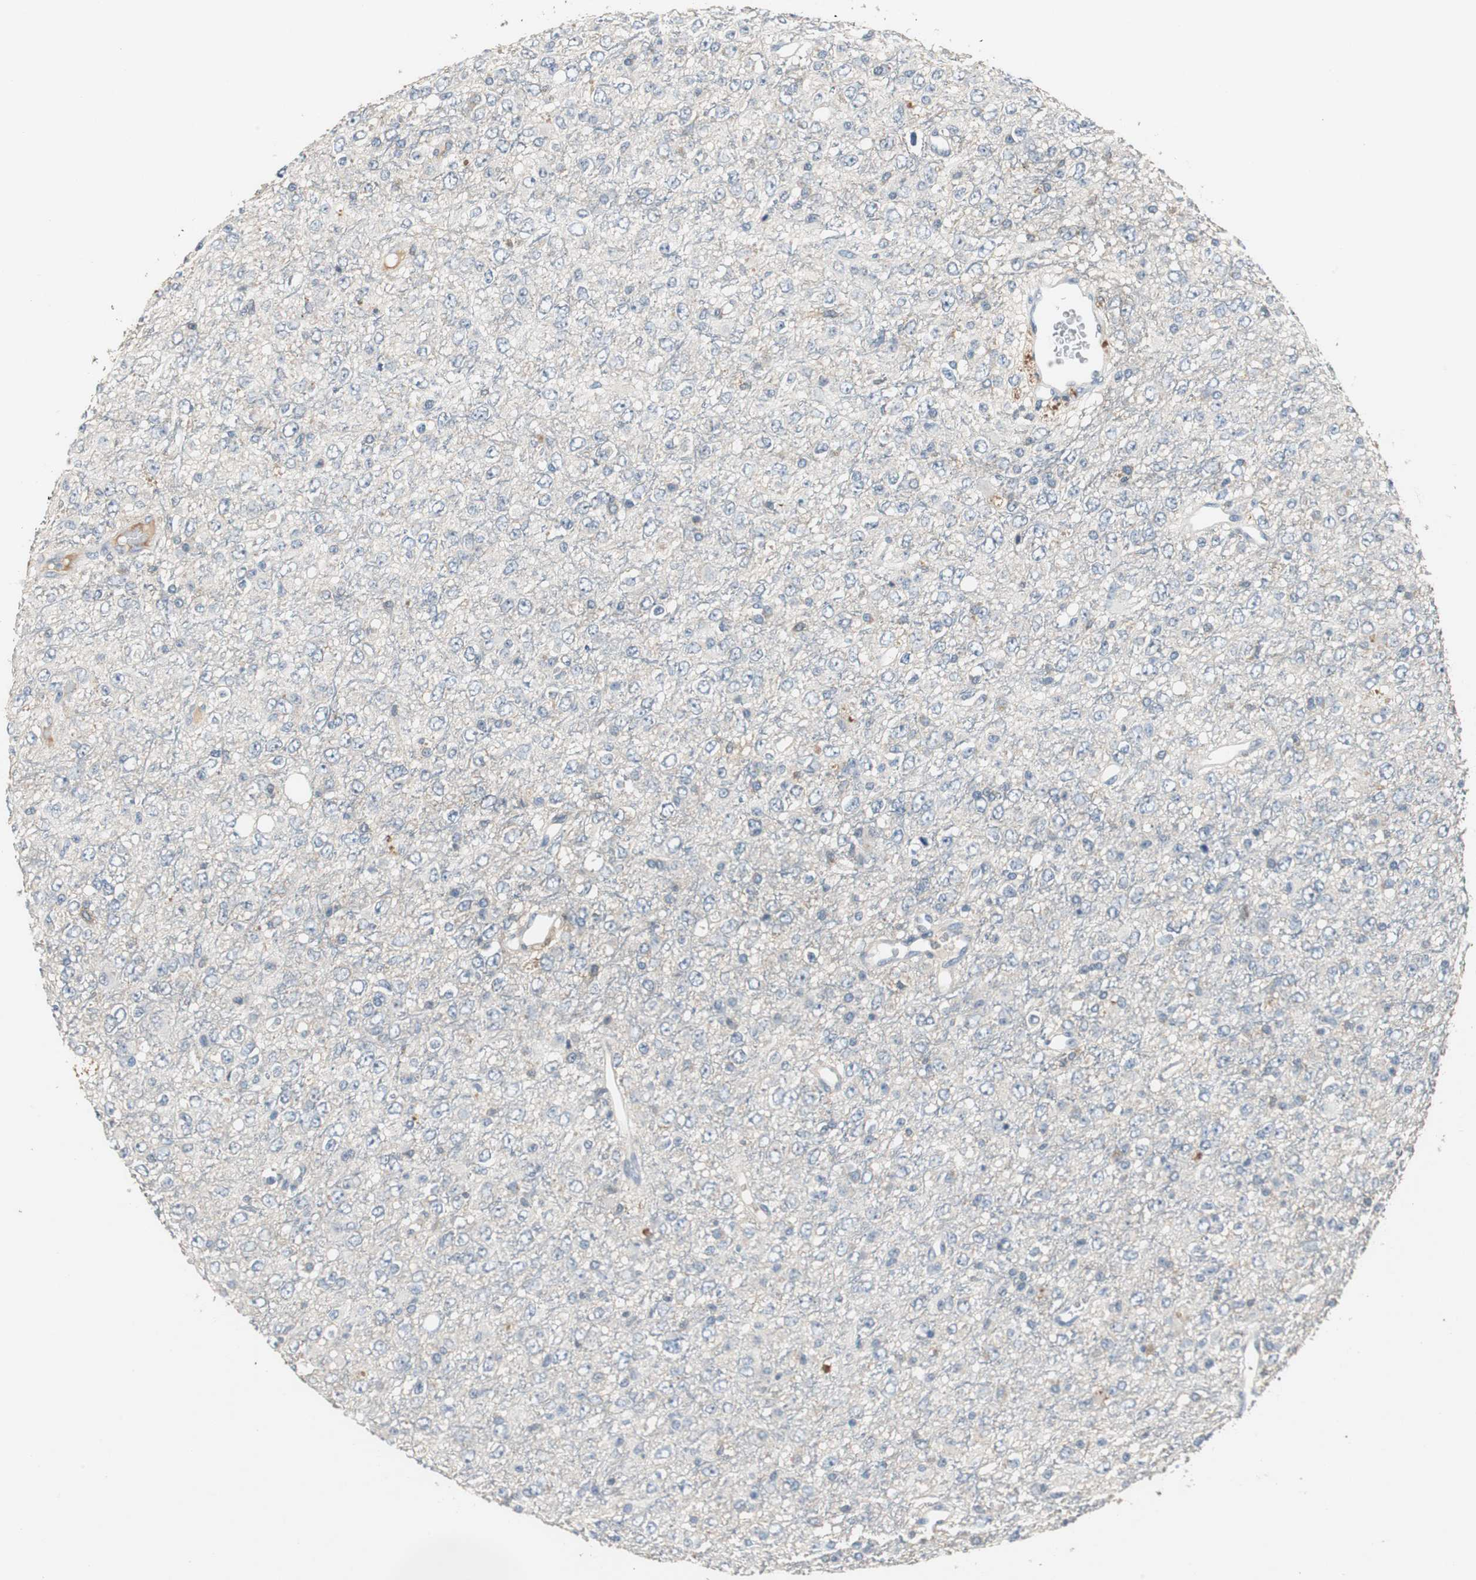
{"staining": {"intensity": "weak", "quantity": "25%-75%", "location": "cytoplasmic/membranous"}, "tissue": "glioma", "cell_type": "Tumor cells", "image_type": "cancer", "snomed": [{"axis": "morphology", "description": "Glioma, malignant, High grade"}, {"axis": "topography", "description": "pancreas cauda"}], "caption": "High-magnification brightfield microscopy of high-grade glioma (malignant) stained with DAB (3,3'-diaminobenzidine) (brown) and counterstained with hematoxylin (blue). tumor cells exhibit weak cytoplasmic/membranous staining is present in about25%-75% of cells.", "gene": "SLC19A2", "patient": {"sex": "male", "age": 60}}